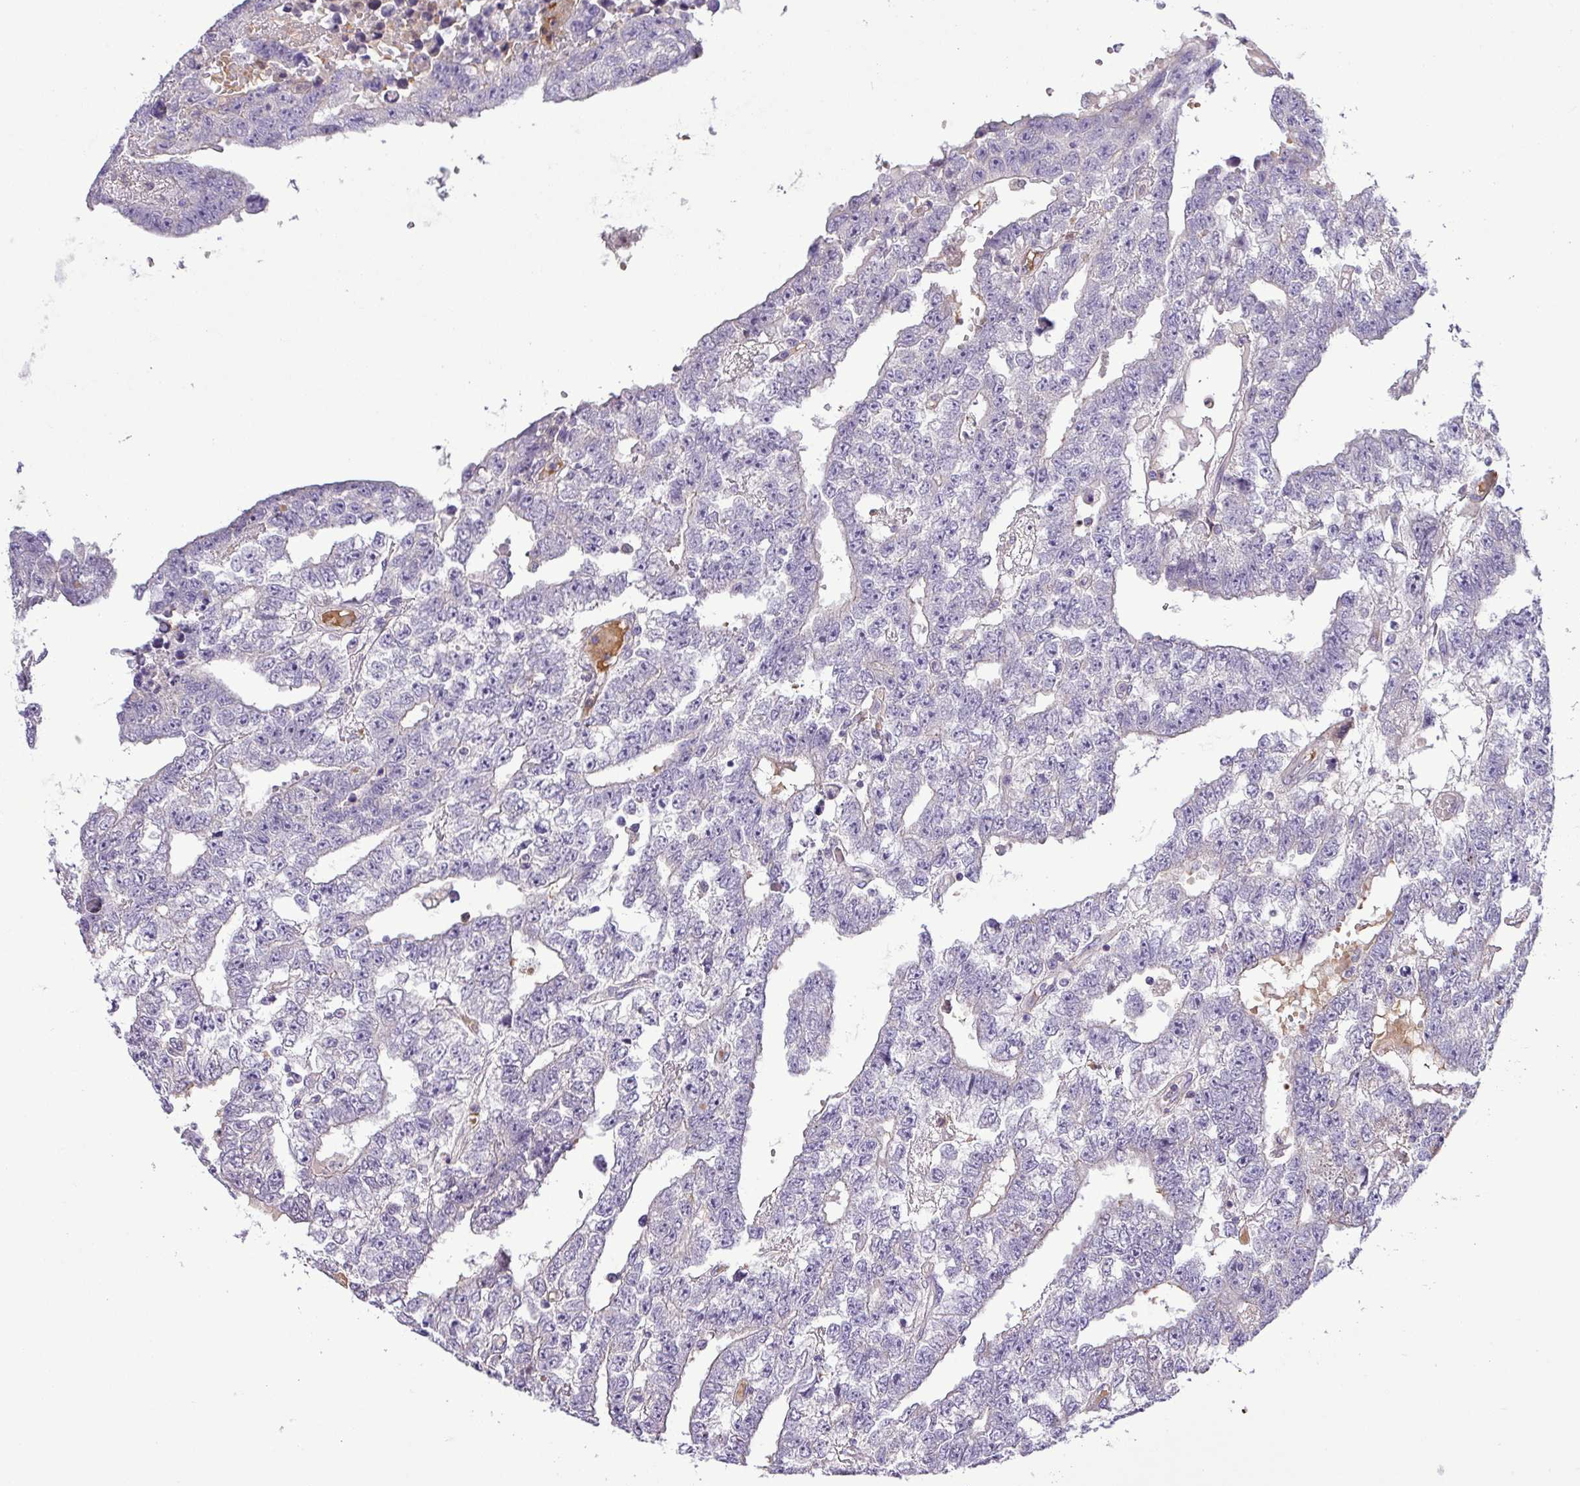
{"staining": {"intensity": "negative", "quantity": "none", "location": "none"}, "tissue": "testis cancer", "cell_type": "Tumor cells", "image_type": "cancer", "snomed": [{"axis": "morphology", "description": "Carcinoma, Embryonal, NOS"}, {"axis": "topography", "description": "Testis"}], "caption": "An immunohistochemistry micrograph of embryonal carcinoma (testis) is shown. There is no staining in tumor cells of embryonal carcinoma (testis). (DAB immunohistochemistry (IHC) with hematoxylin counter stain).", "gene": "NBEAL2", "patient": {"sex": "male", "age": 25}}